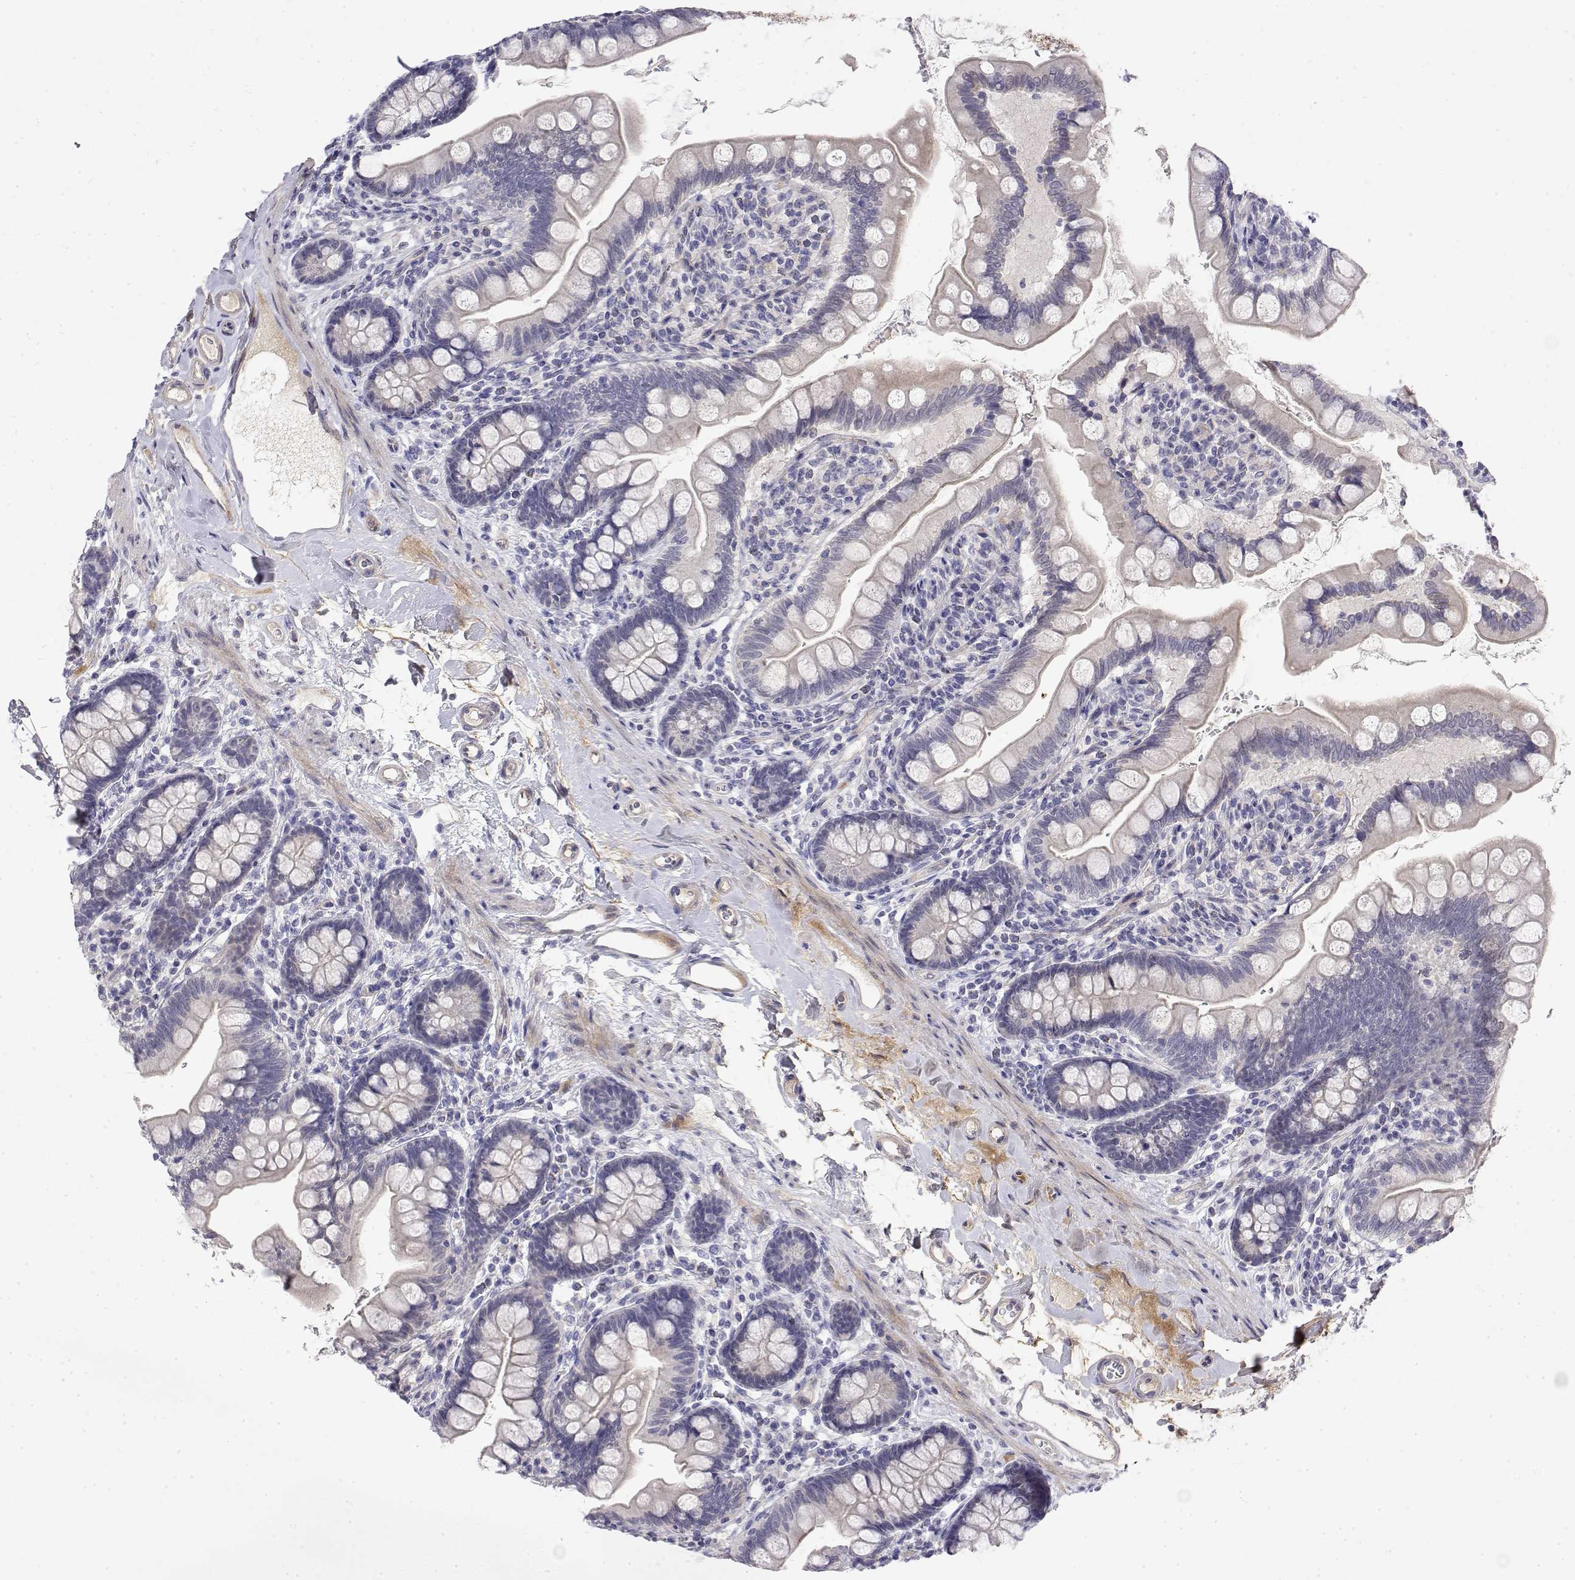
{"staining": {"intensity": "negative", "quantity": "none", "location": "none"}, "tissue": "small intestine", "cell_type": "Glandular cells", "image_type": "normal", "snomed": [{"axis": "morphology", "description": "Normal tissue, NOS"}, {"axis": "topography", "description": "Small intestine"}], "caption": "The image demonstrates no staining of glandular cells in benign small intestine.", "gene": "GGACT", "patient": {"sex": "female", "age": 56}}